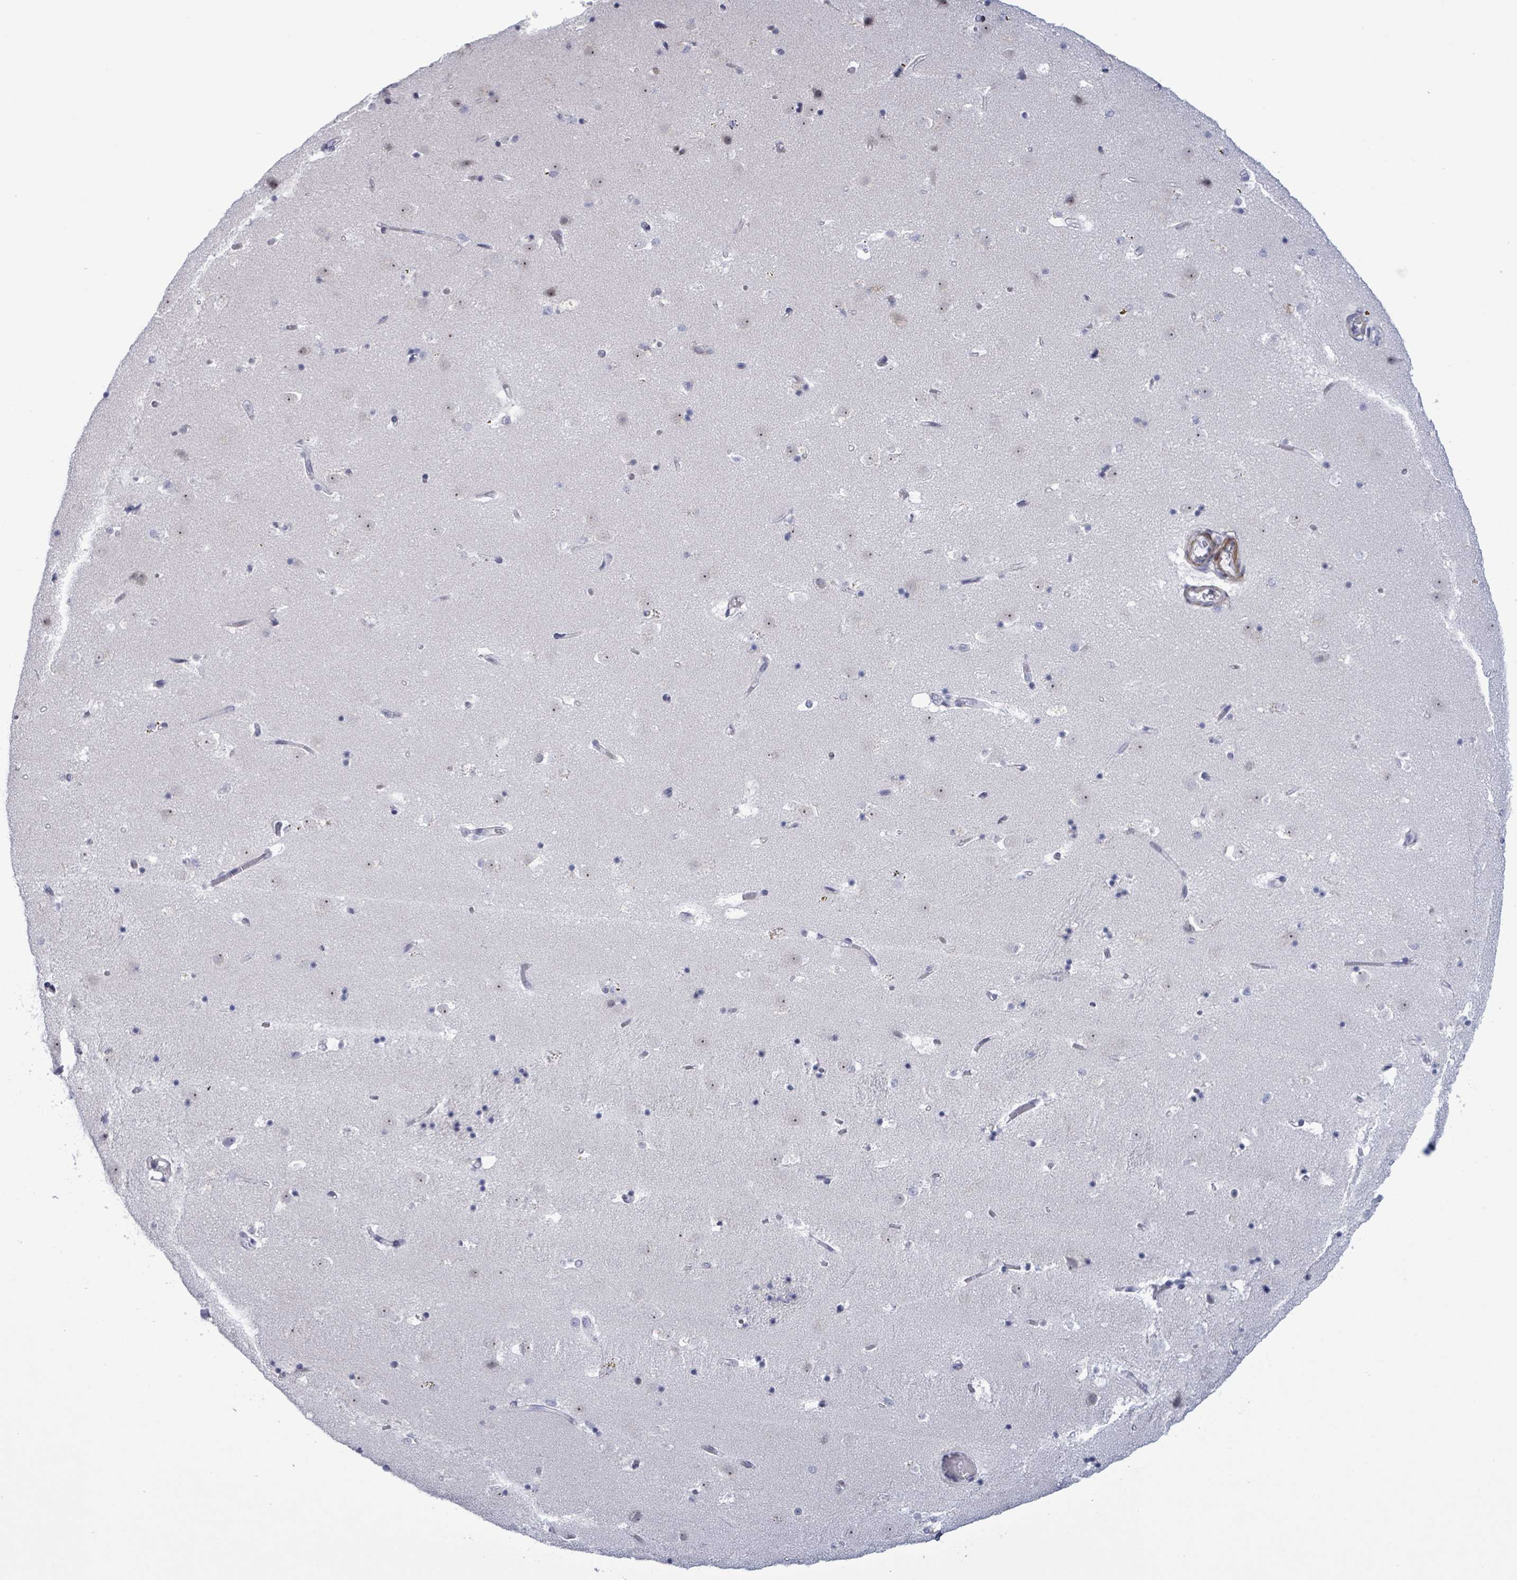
{"staining": {"intensity": "negative", "quantity": "none", "location": "none"}, "tissue": "caudate", "cell_type": "Glial cells", "image_type": "normal", "snomed": [{"axis": "morphology", "description": "Normal tissue, NOS"}, {"axis": "topography", "description": "Lateral ventricle wall"}], "caption": "Protein analysis of normal caudate reveals no significant staining in glial cells.", "gene": "ZNF771", "patient": {"sex": "male", "age": 58}}